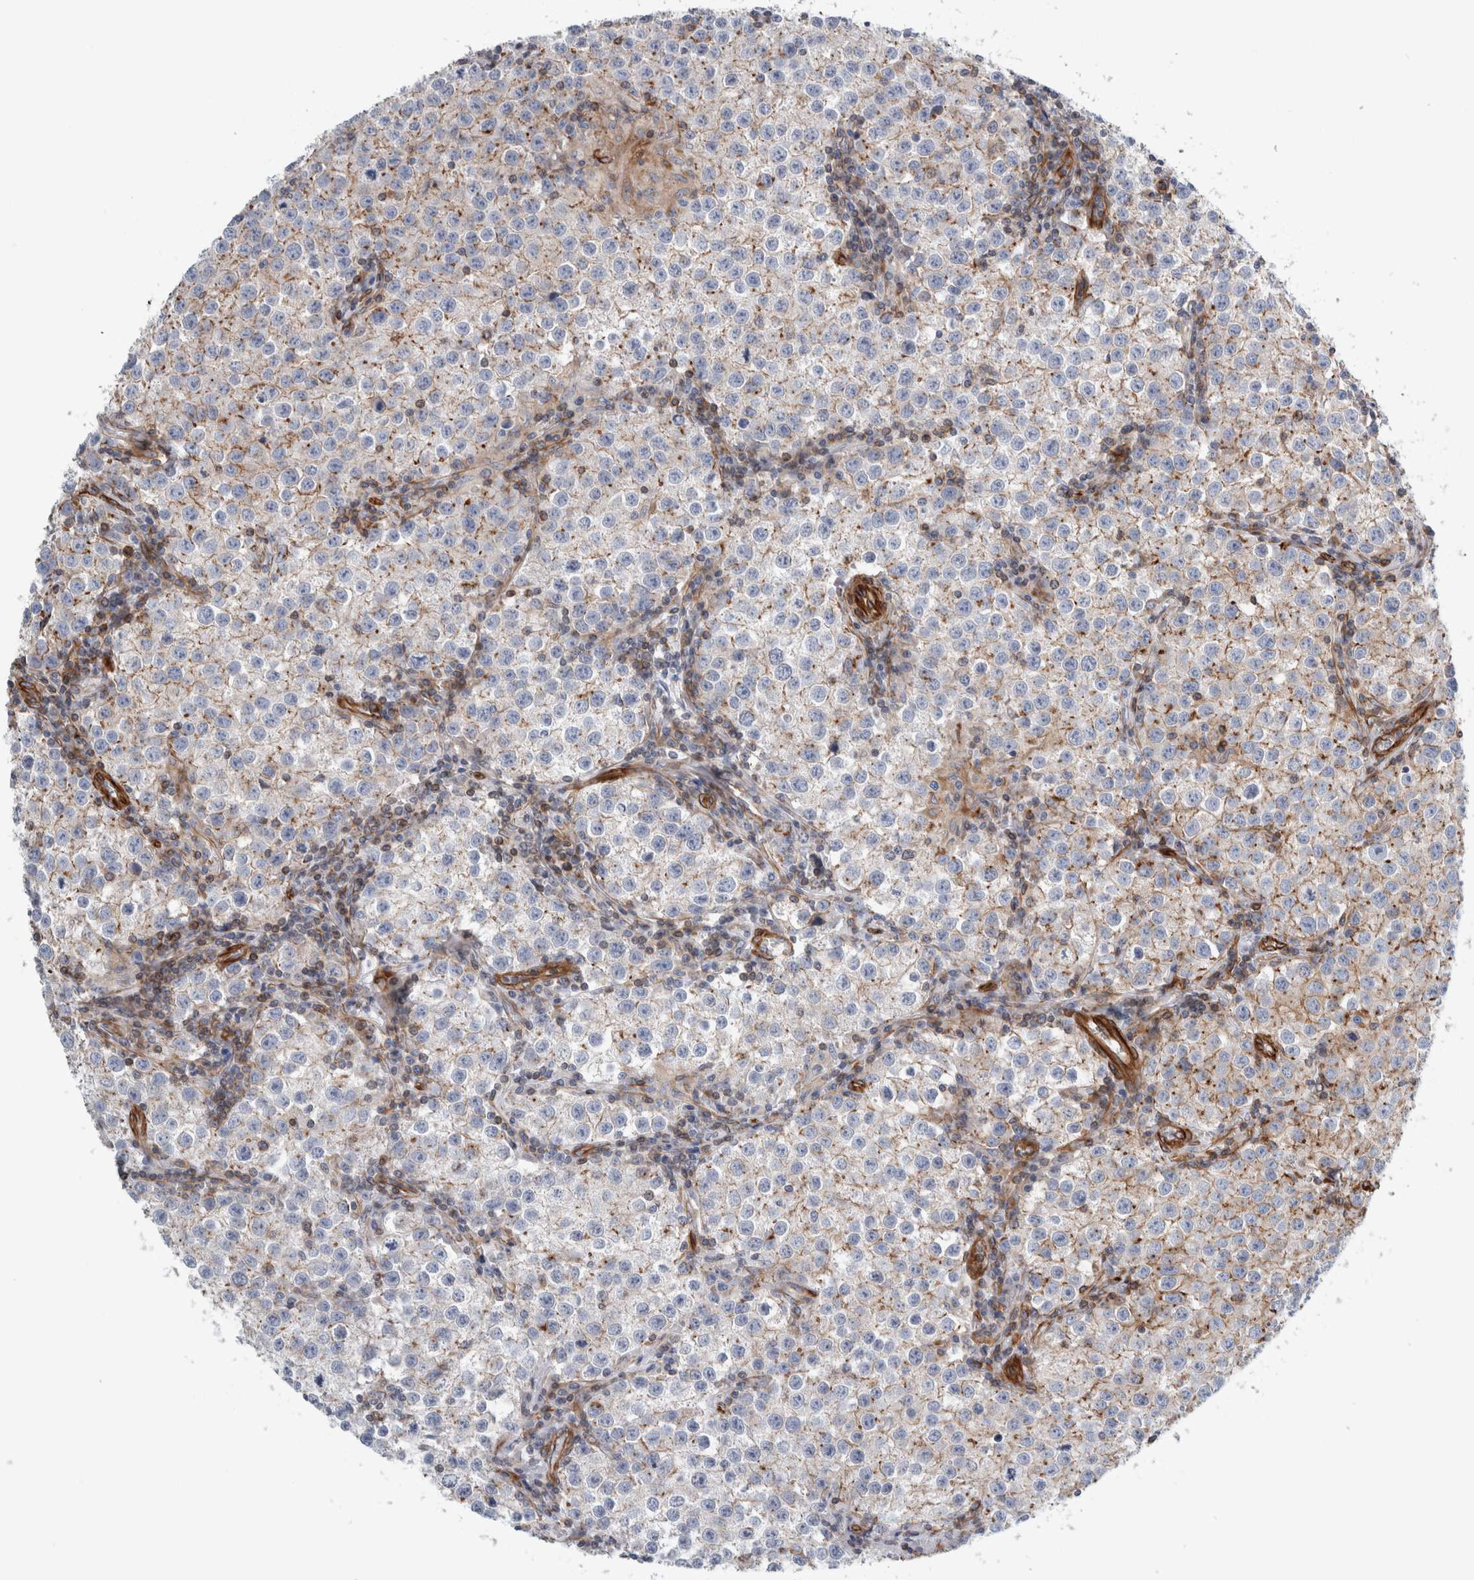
{"staining": {"intensity": "moderate", "quantity": "25%-75%", "location": "cytoplasmic/membranous"}, "tissue": "testis cancer", "cell_type": "Tumor cells", "image_type": "cancer", "snomed": [{"axis": "morphology", "description": "Seminoma, NOS"}, {"axis": "morphology", "description": "Carcinoma, Embryonal, NOS"}, {"axis": "topography", "description": "Testis"}], "caption": "Immunohistochemistry (IHC) histopathology image of human testis seminoma stained for a protein (brown), which shows medium levels of moderate cytoplasmic/membranous staining in about 25%-75% of tumor cells.", "gene": "PLEC", "patient": {"sex": "male", "age": 43}}